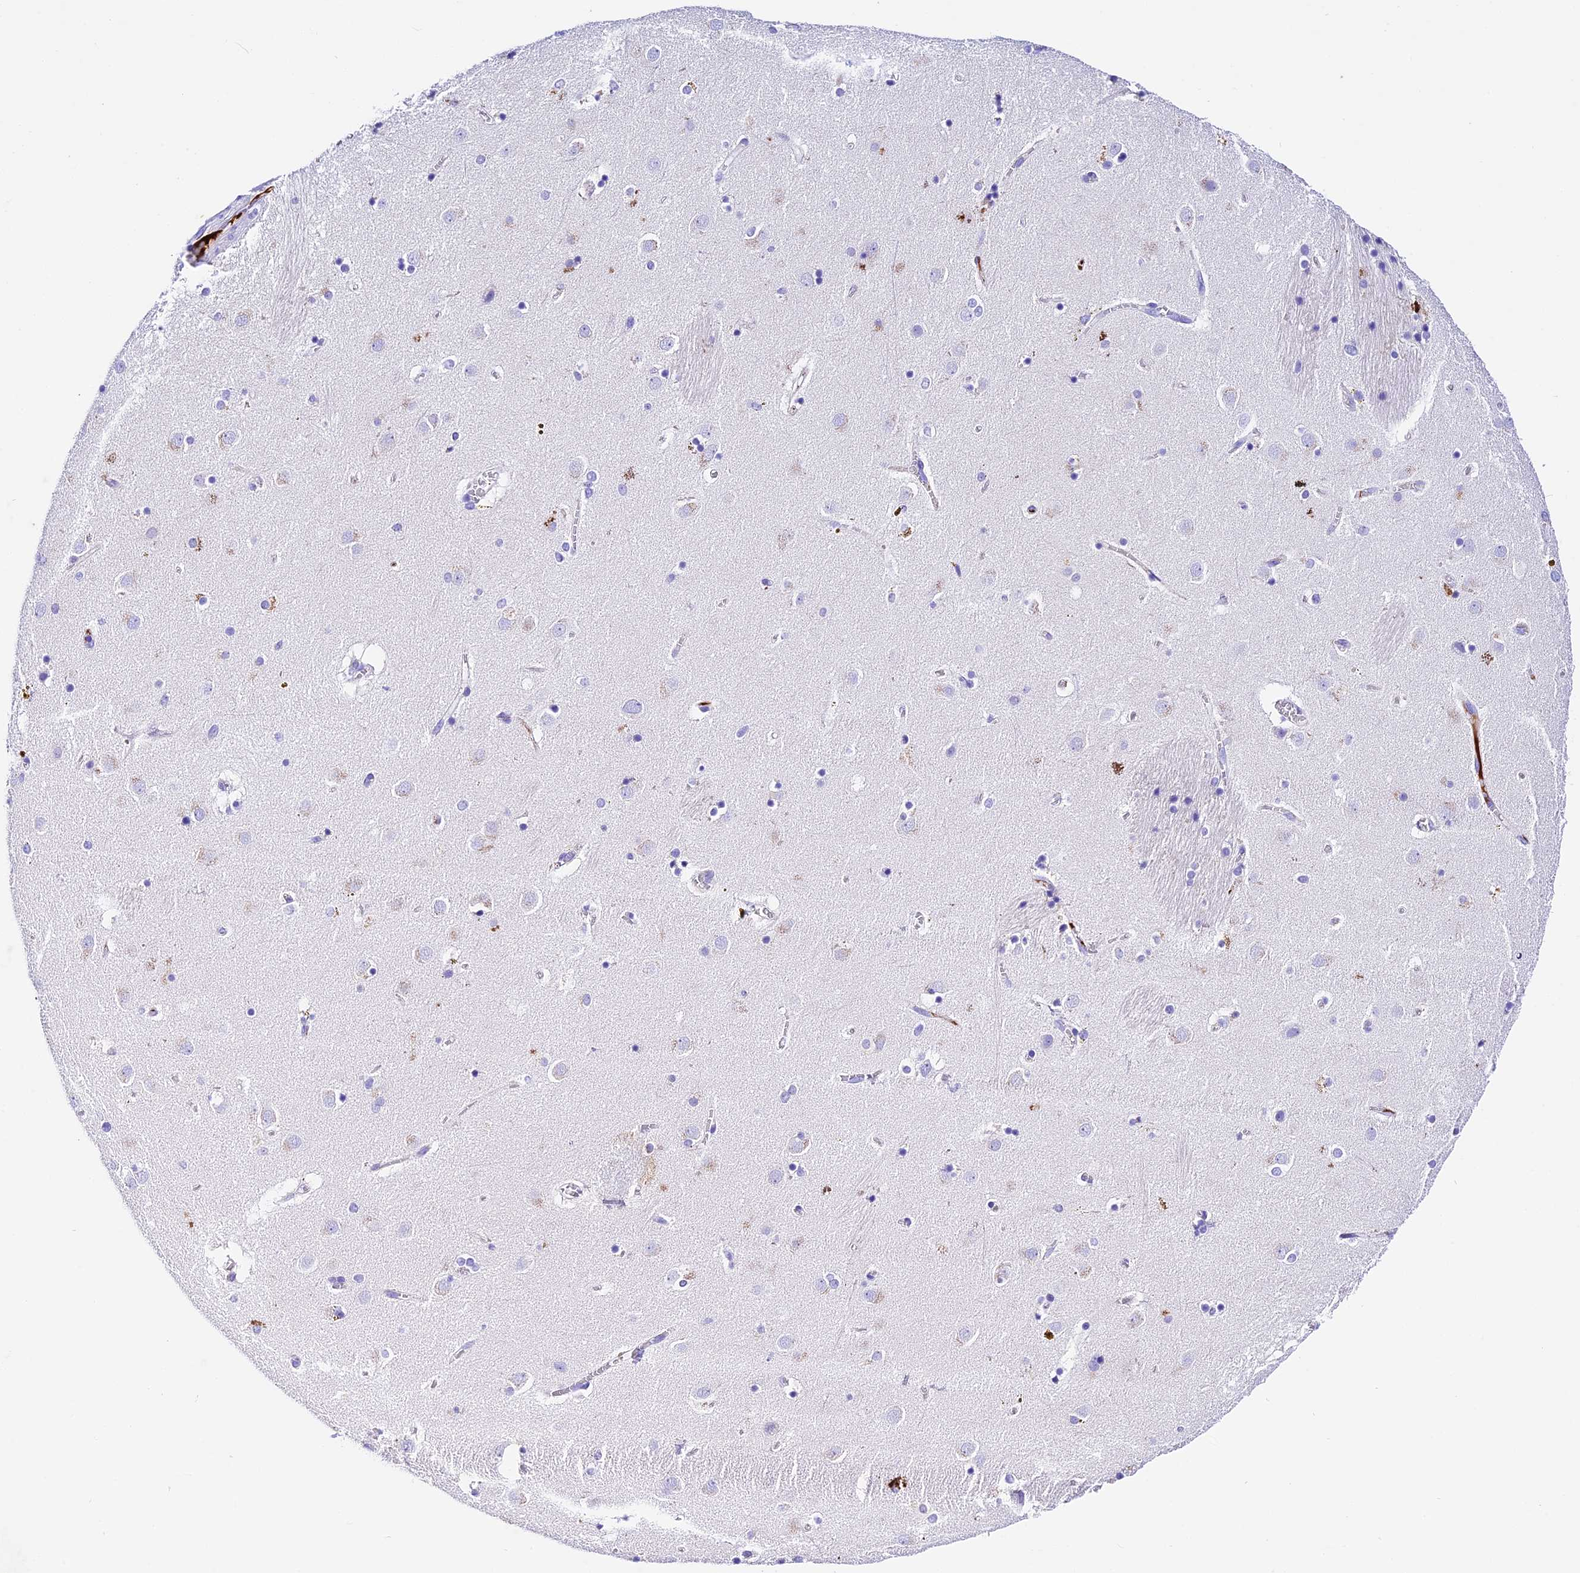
{"staining": {"intensity": "negative", "quantity": "none", "location": "none"}, "tissue": "caudate", "cell_type": "Glial cells", "image_type": "normal", "snomed": [{"axis": "morphology", "description": "Normal tissue, NOS"}, {"axis": "topography", "description": "Lateral ventricle wall"}], "caption": "Immunohistochemistry (IHC) micrograph of unremarkable human caudate stained for a protein (brown), which exhibits no expression in glial cells. (DAB (3,3'-diaminobenzidine) immunohistochemistry (IHC), high magnification).", "gene": "PSG11", "patient": {"sex": "male", "age": 70}}